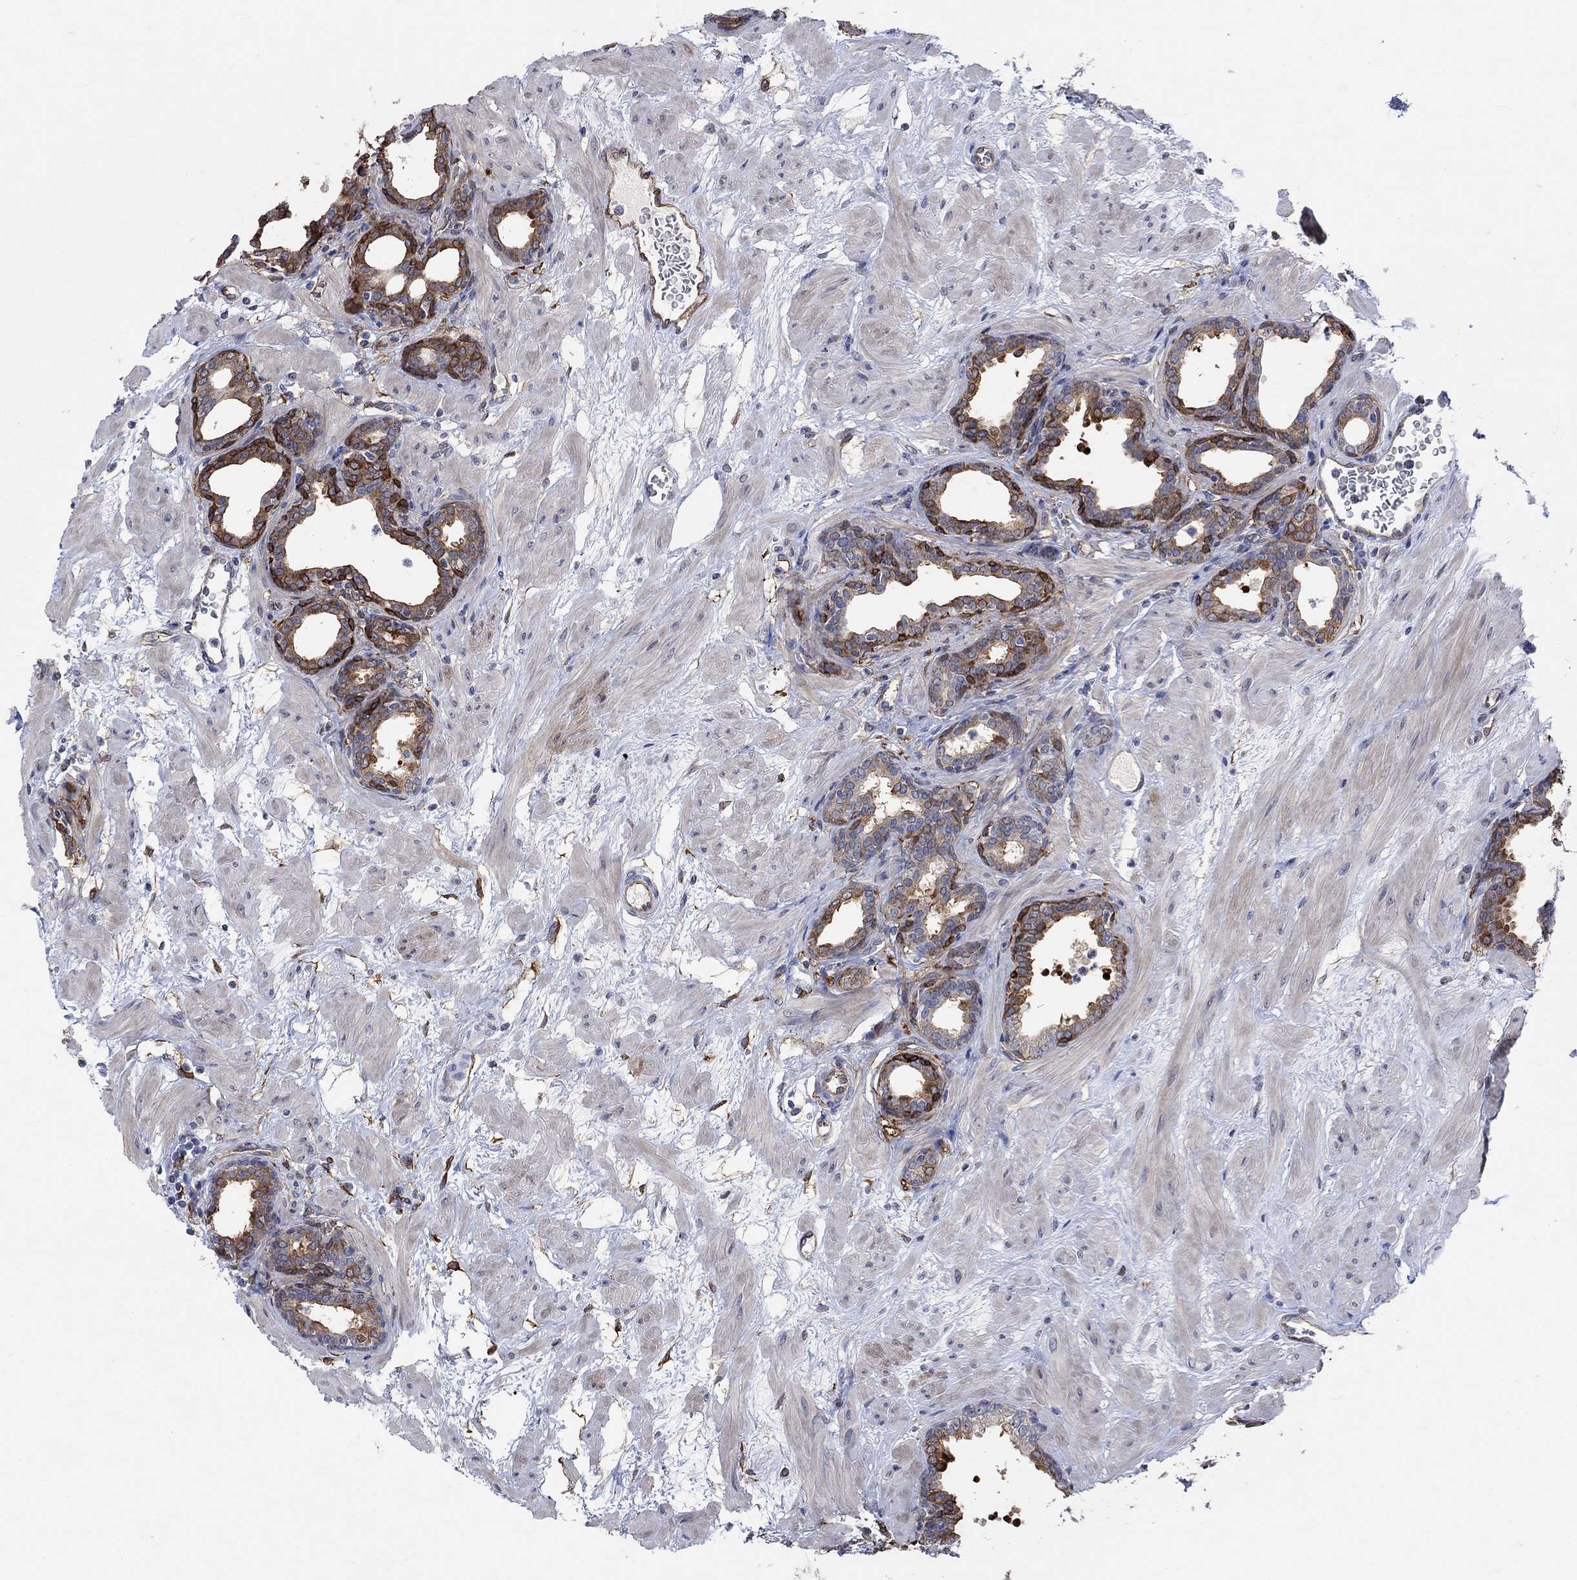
{"staining": {"intensity": "strong", "quantity": "25%-75%", "location": "cytoplasmic/membranous"}, "tissue": "prostate", "cell_type": "Glandular cells", "image_type": "normal", "snomed": [{"axis": "morphology", "description": "Normal tissue, NOS"}, {"axis": "topography", "description": "Prostate"}], "caption": "High-magnification brightfield microscopy of benign prostate stained with DAB (3,3'-diaminobenzidine) (brown) and counterstained with hematoxylin (blue). glandular cells exhibit strong cytoplasmic/membranous expression is identified in approximately25%-75% of cells.", "gene": "TGM2", "patient": {"sex": "male", "age": 37}}